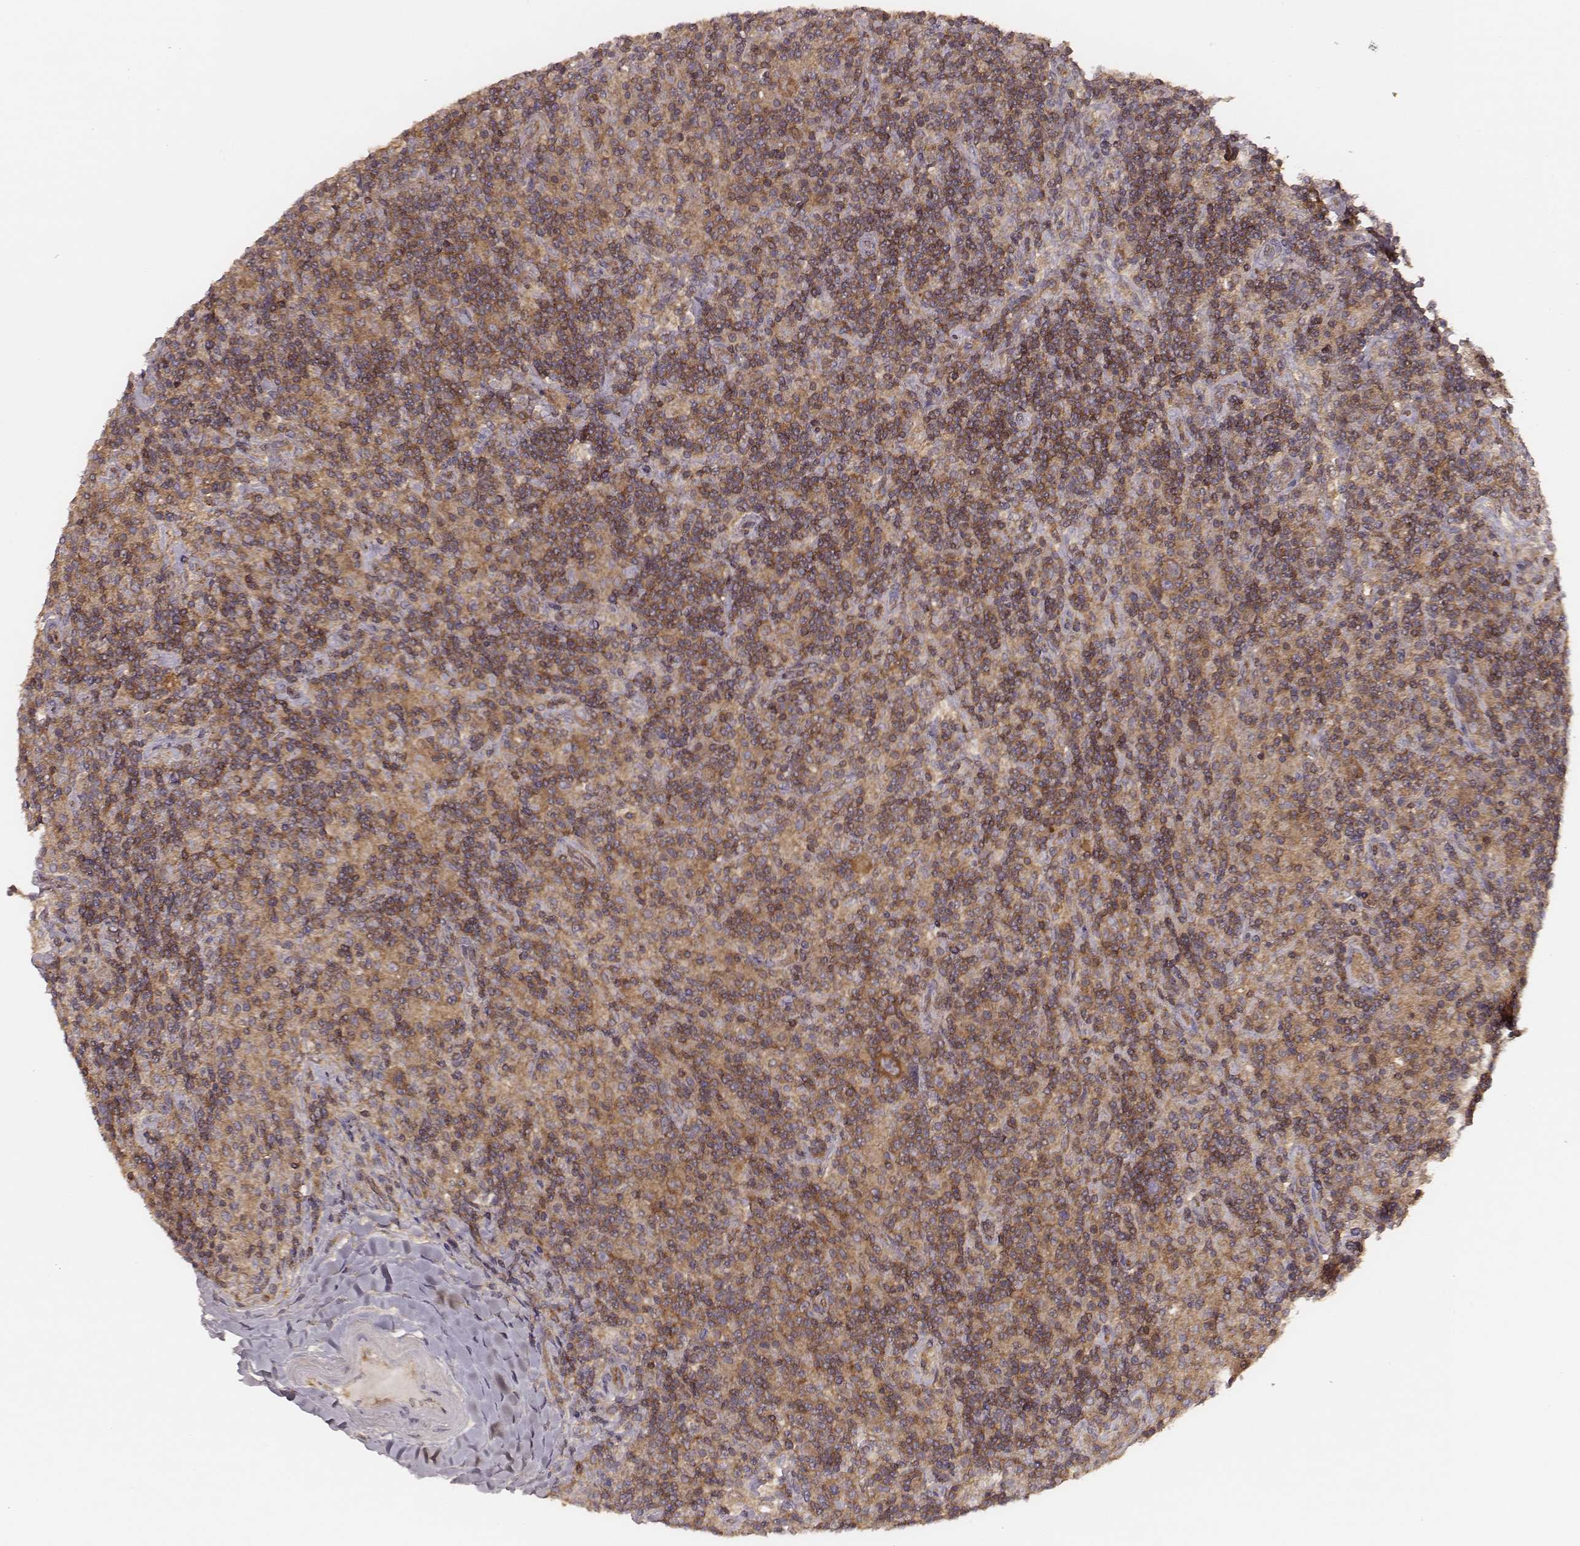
{"staining": {"intensity": "moderate", "quantity": ">75%", "location": "cytoplasmic/membranous"}, "tissue": "lymphoma", "cell_type": "Tumor cells", "image_type": "cancer", "snomed": [{"axis": "morphology", "description": "Hodgkin's disease, NOS"}, {"axis": "topography", "description": "Lymph node"}], "caption": "Tumor cells display medium levels of moderate cytoplasmic/membranous expression in approximately >75% of cells in Hodgkin's disease. The staining is performed using DAB (3,3'-diaminobenzidine) brown chromogen to label protein expression. The nuclei are counter-stained blue using hematoxylin.", "gene": "CARS1", "patient": {"sex": "male", "age": 70}}